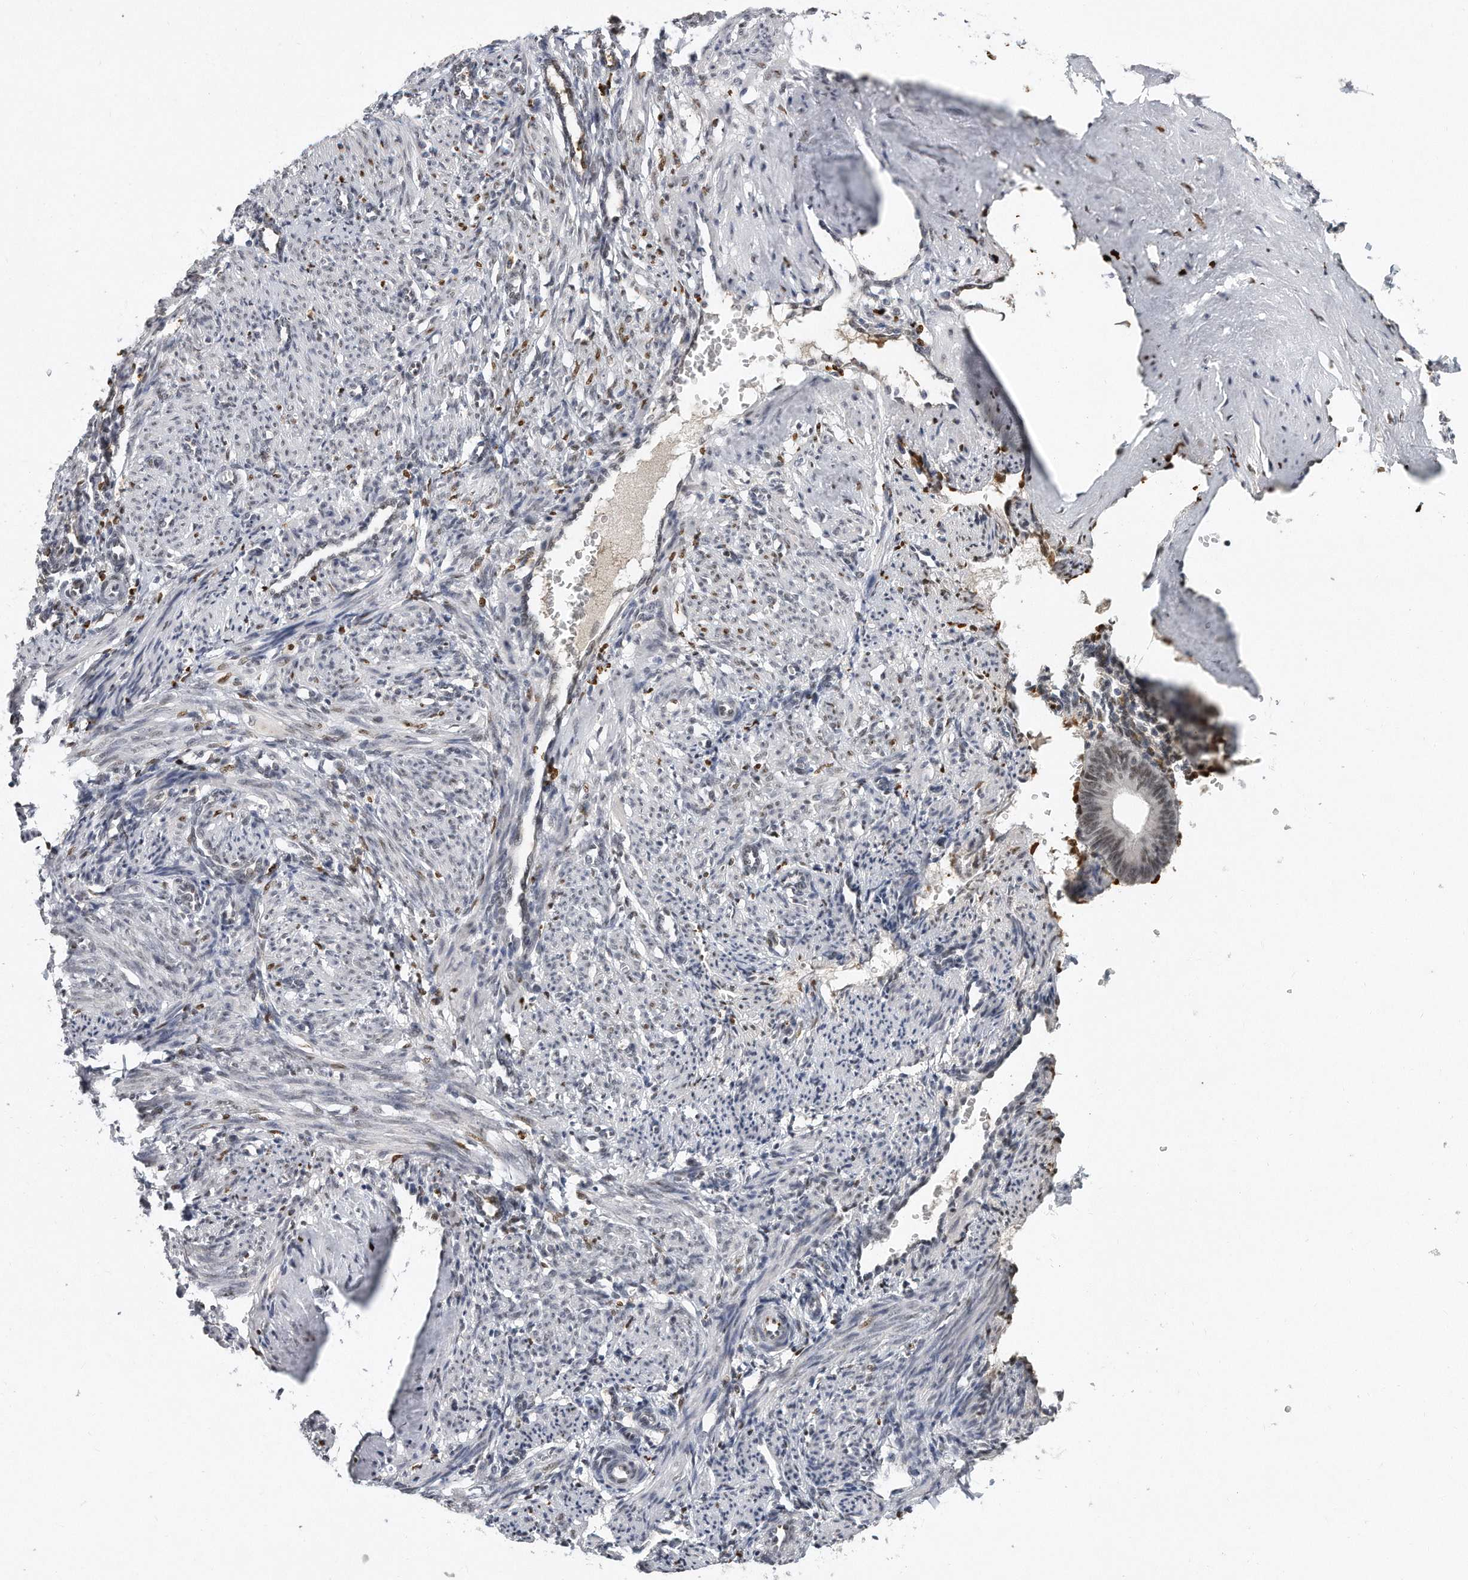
{"staining": {"intensity": "negative", "quantity": "none", "location": "none"}, "tissue": "smooth muscle", "cell_type": "Smooth muscle cells", "image_type": "normal", "snomed": [{"axis": "morphology", "description": "Normal tissue, NOS"}, {"axis": "topography", "description": "Endometrium"}], "caption": "The image demonstrates no significant expression in smooth muscle cells of smooth muscle.", "gene": "CTBP2", "patient": {"sex": "female", "age": 33}}